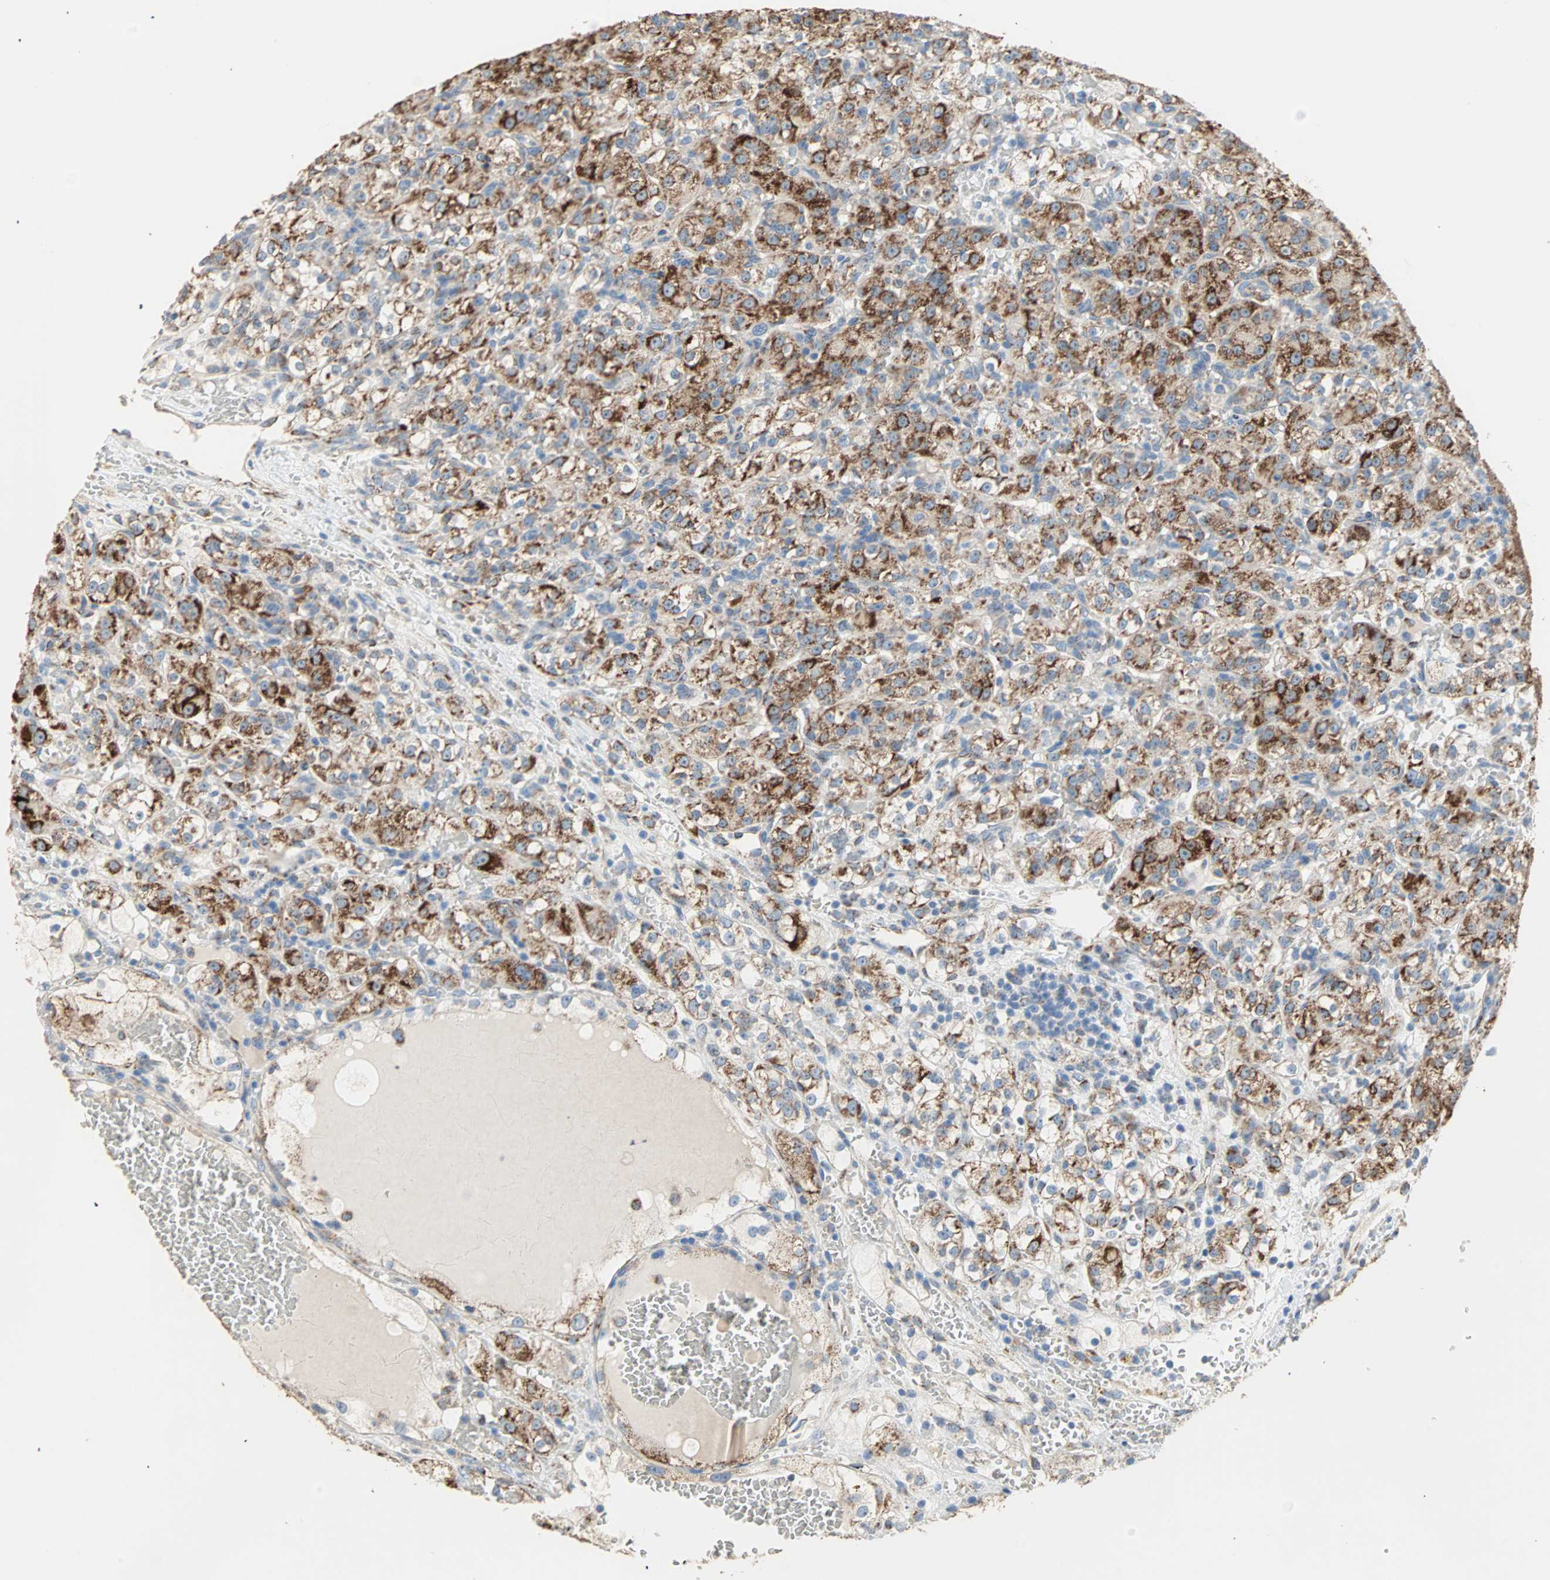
{"staining": {"intensity": "strong", "quantity": ">75%", "location": "cytoplasmic/membranous"}, "tissue": "renal cancer", "cell_type": "Tumor cells", "image_type": "cancer", "snomed": [{"axis": "morphology", "description": "Normal tissue, NOS"}, {"axis": "morphology", "description": "Adenocarcinoma, NOS"}, {"axis": "topography", "description": "Kidney"}], "caption": "Immunohistochemical staining of human renal cancer reveals strong cytoplasmic/membranous protein expression in approximately >75% of tumor cells.", "gene": "TST", "patient": {"sex": "male", "age": 61}}